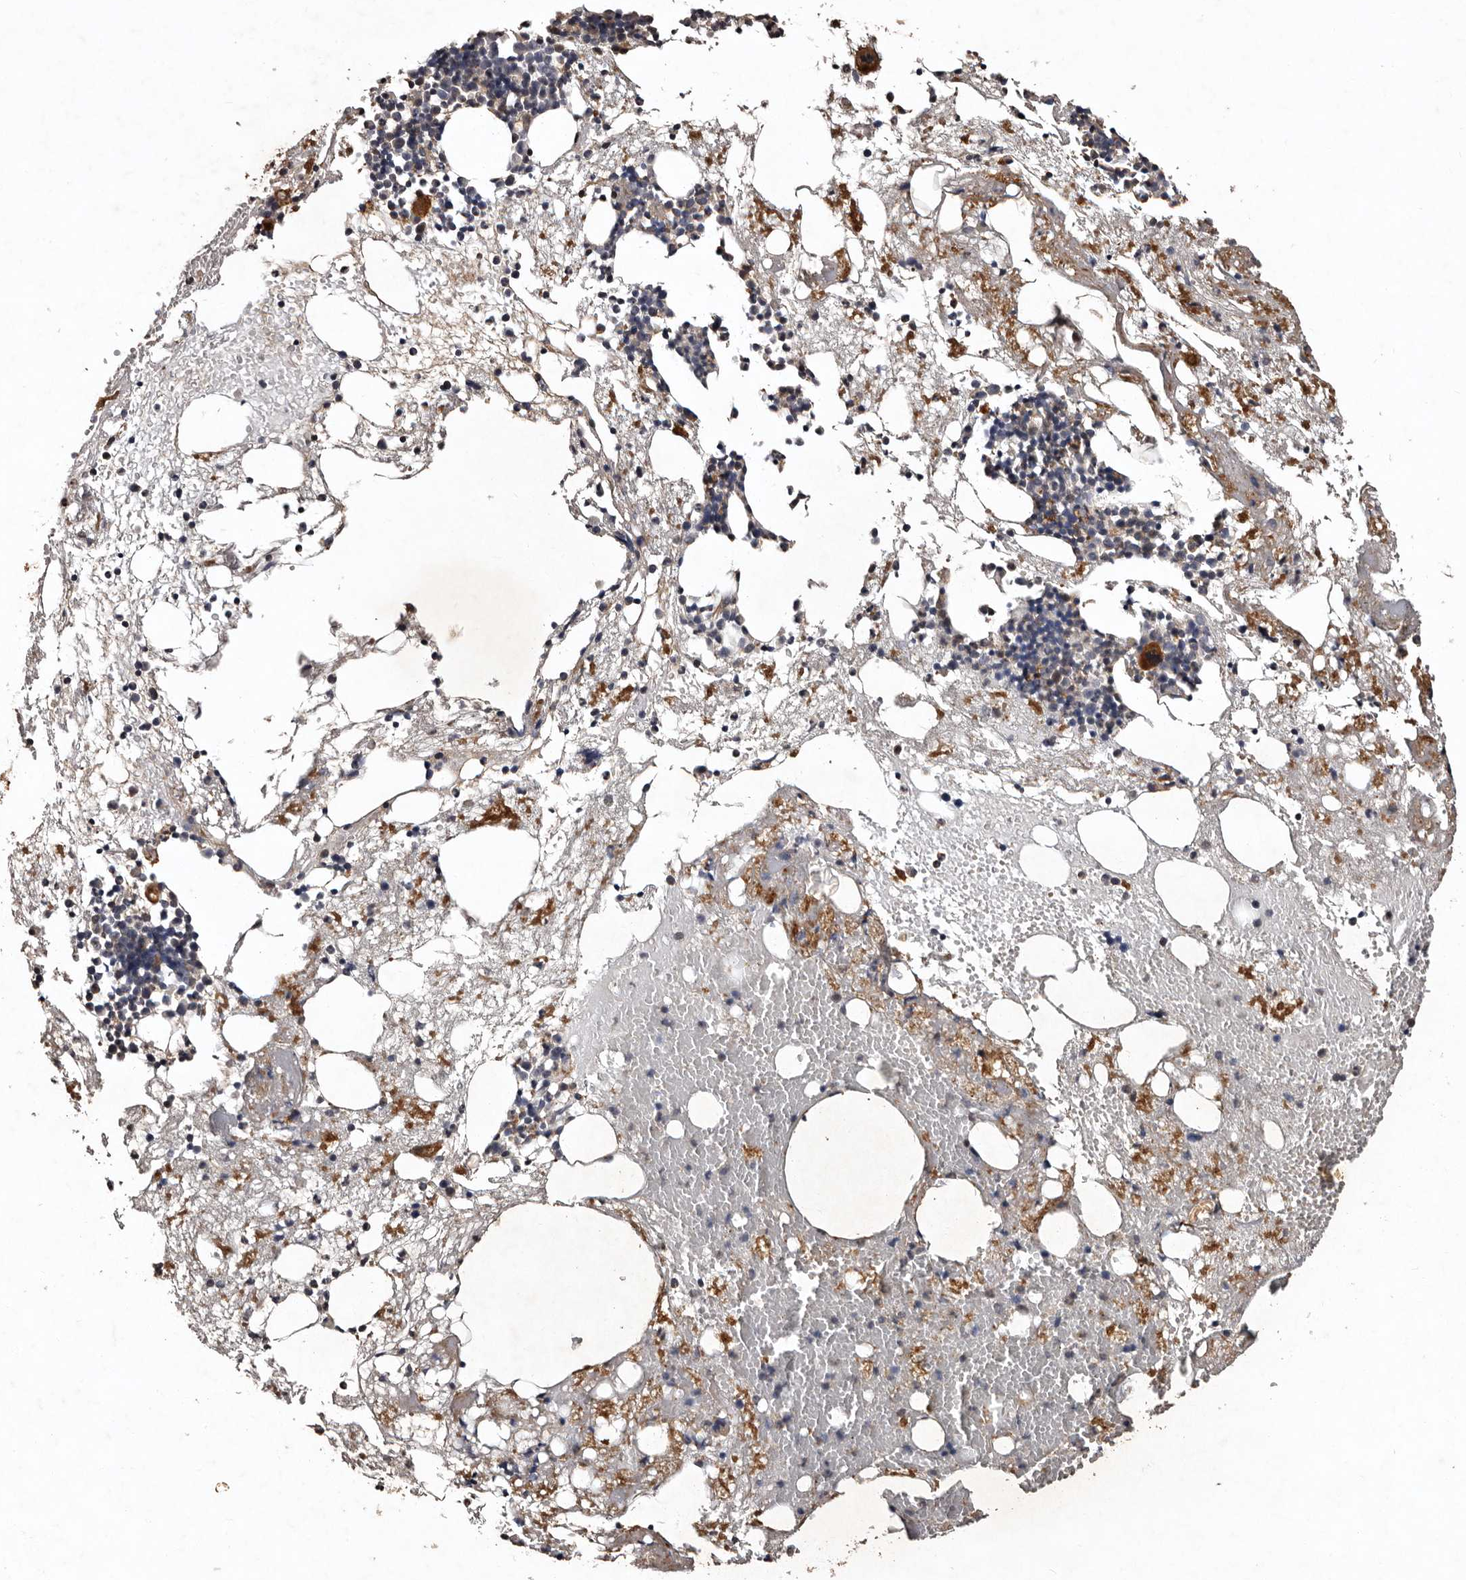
{"staining": {"intensity": "strong", "quantity": "<25%", "location": "cytoplasmic/membranous"}, "tissue": "bone marrow", "cell_type": "Hematopoietic cells", "image_type": "normal", "snomed": [{"axis": "morphology", "description": "Normal tissue, NOS"}, {"axis": "morphology", "description": "Inflammation, NOS"}, {"axis": "topography", "description": "Bone marrow"}], "caption": "The image exhibits staining of normal bone marrow, revealing strong cytoplasmic/membranous protein staining (brown color) within hematopoietic cells. (DAB = brown stain, brightfield microscopy at high magnification).", "gene": "PRKD3", "patient": {"sex": "female", "age": 48}}